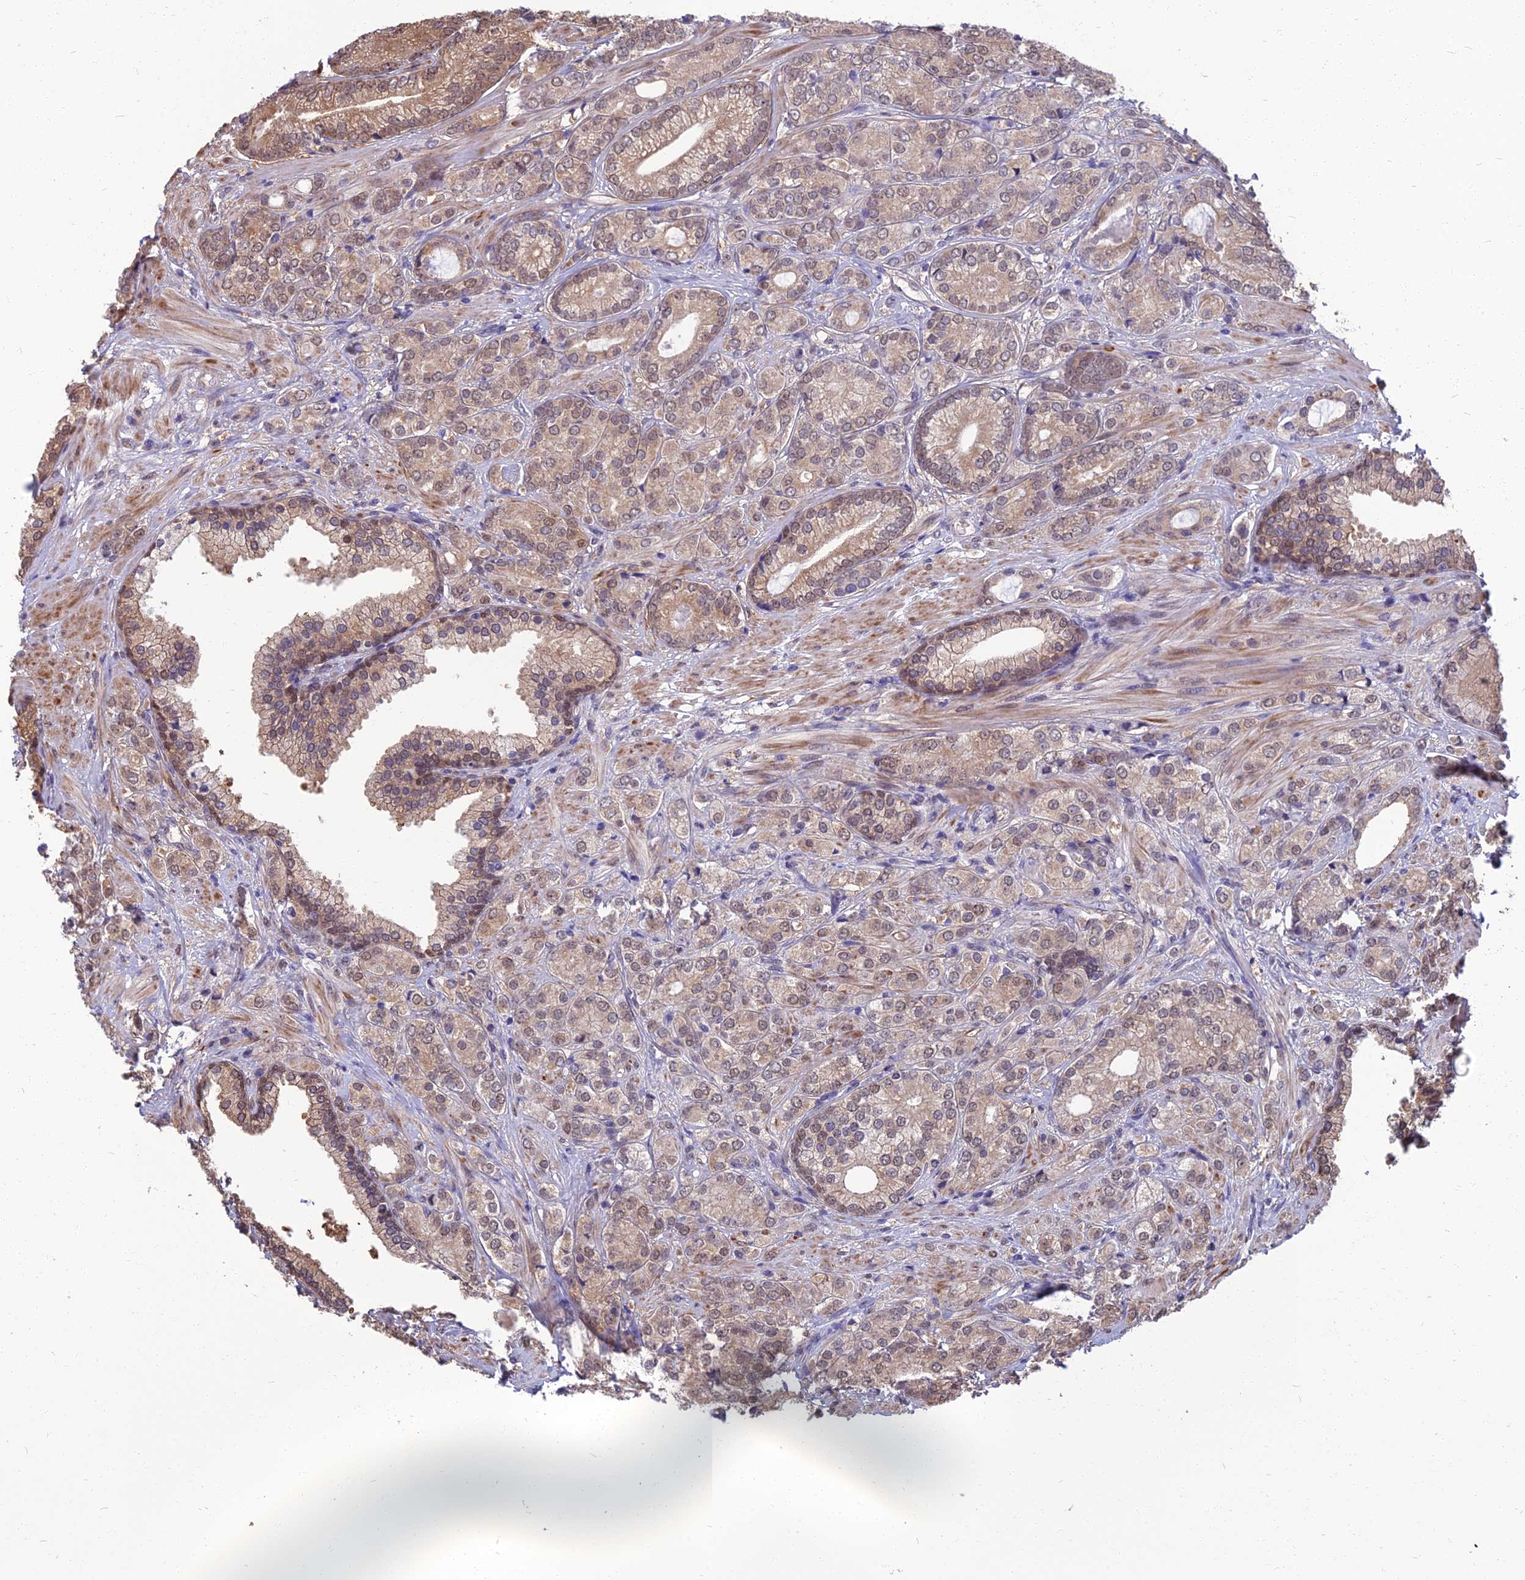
{"staining": {"intensity": "weak", "quantity": ">75%", "location": "nuclear"}, "tissue": "prostate cancer", "cell_type": "Tumor cells", "image_type": "cancer", "snomed": [{"axis": "morphology", "description": "Adenocarcinoma, High grade"}, {"axis": "topography", "description": "Prostate"}], "caption": "Prostate high-grade adenocarcinoma stained with DAB immunohistochemistry reveals low levels of weak nuclear expression in approximately >75% of tumor cells.", "gene": "NR4A3", "patient": {"sex": "male", "age": 60}}